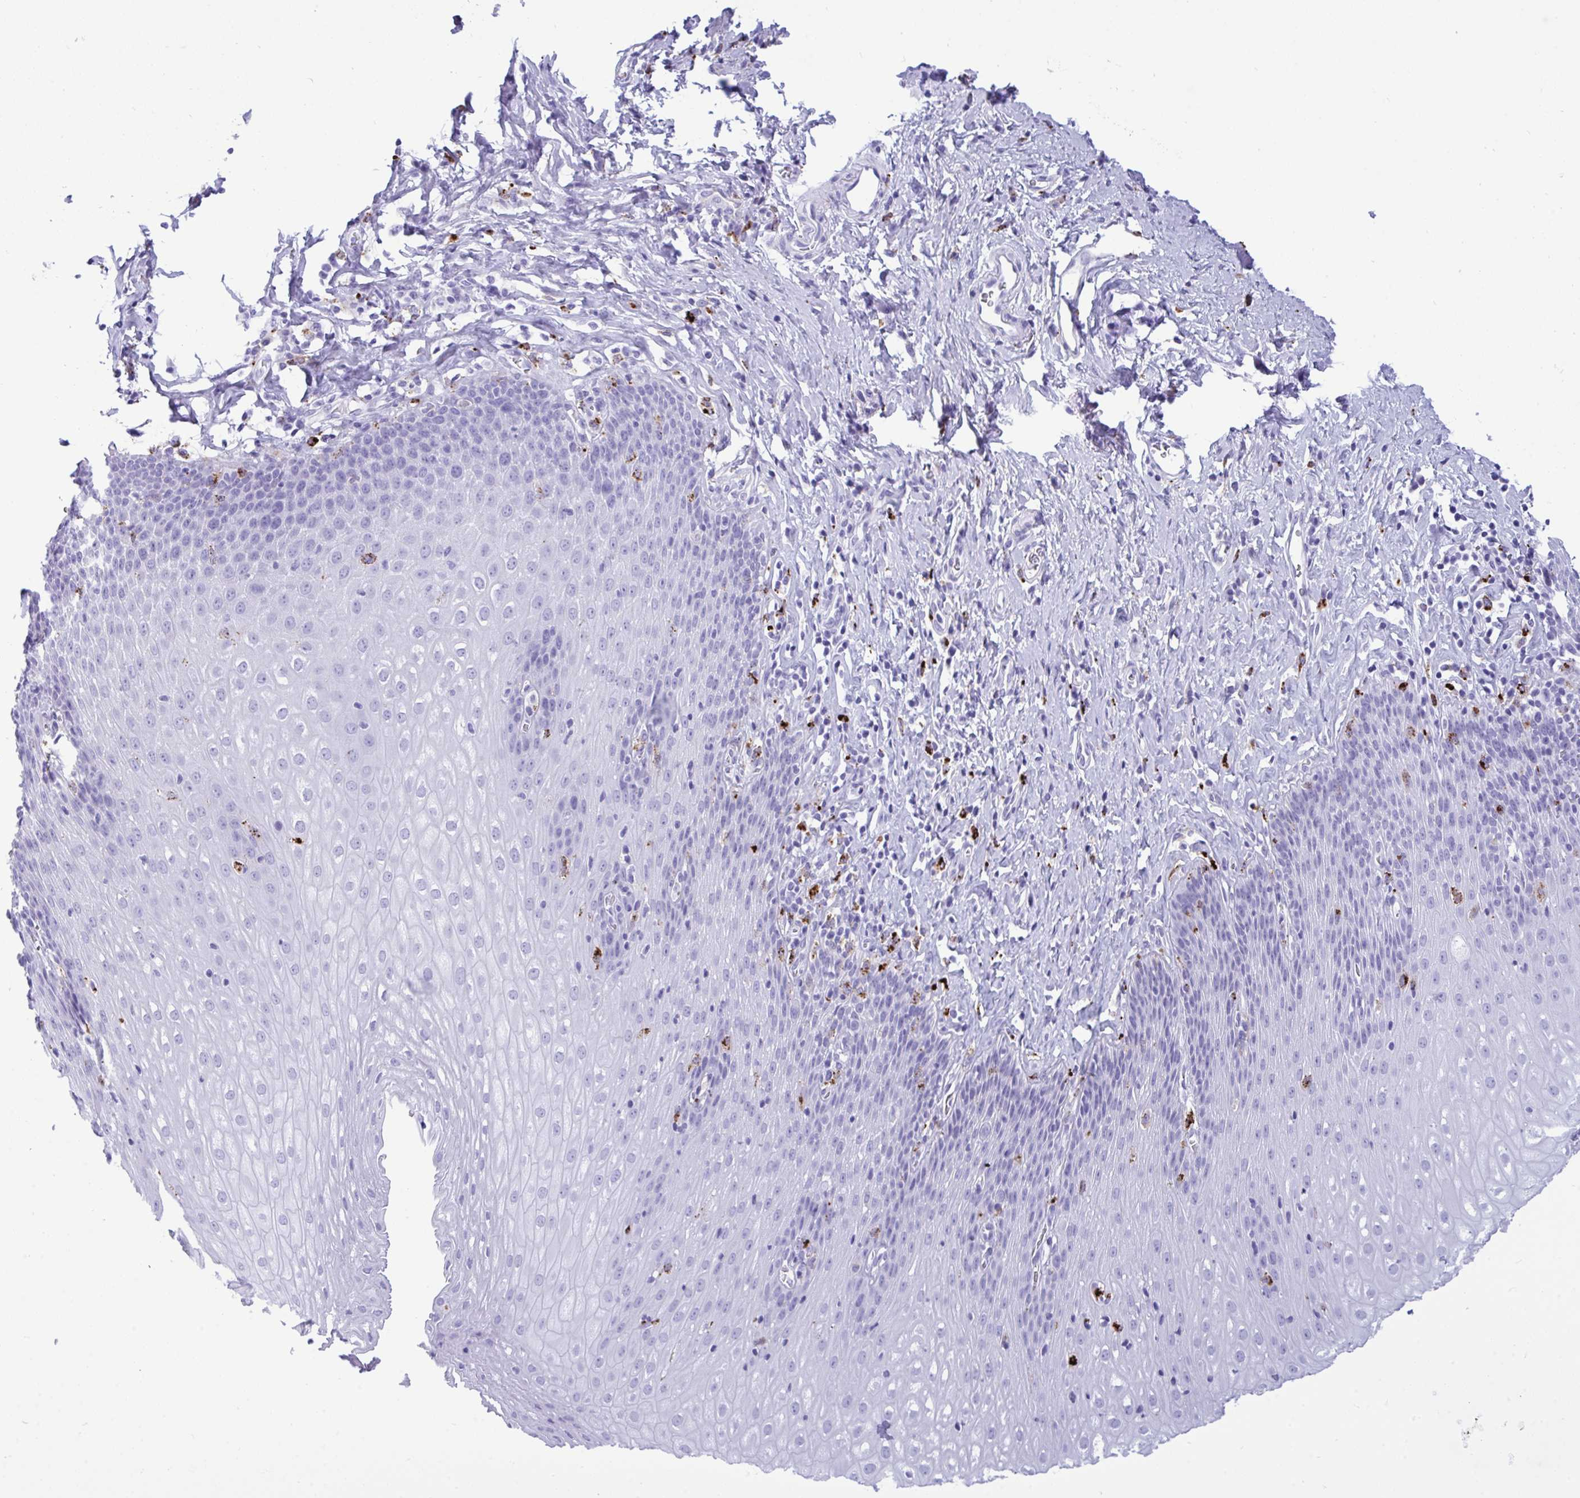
{"staining": {"intensity": "negative", "quantity": "none", "location": "none"}, "tissue": "esophagus", "cell_type": "Squamous epithelial cells", "image_type": "normal", "snomed": [{"axis": "morphology", "description": "Normal tissue, NOS"}, {"axis": "topography", "description": "Esophagus"}], "caption": "This is an immunohistochemistry (IHC) image of benign esophagus. There is no positivity in squamous epithelial cells.", "gene": "CPVL", "patient": {"sex": "female", "age": 61}}